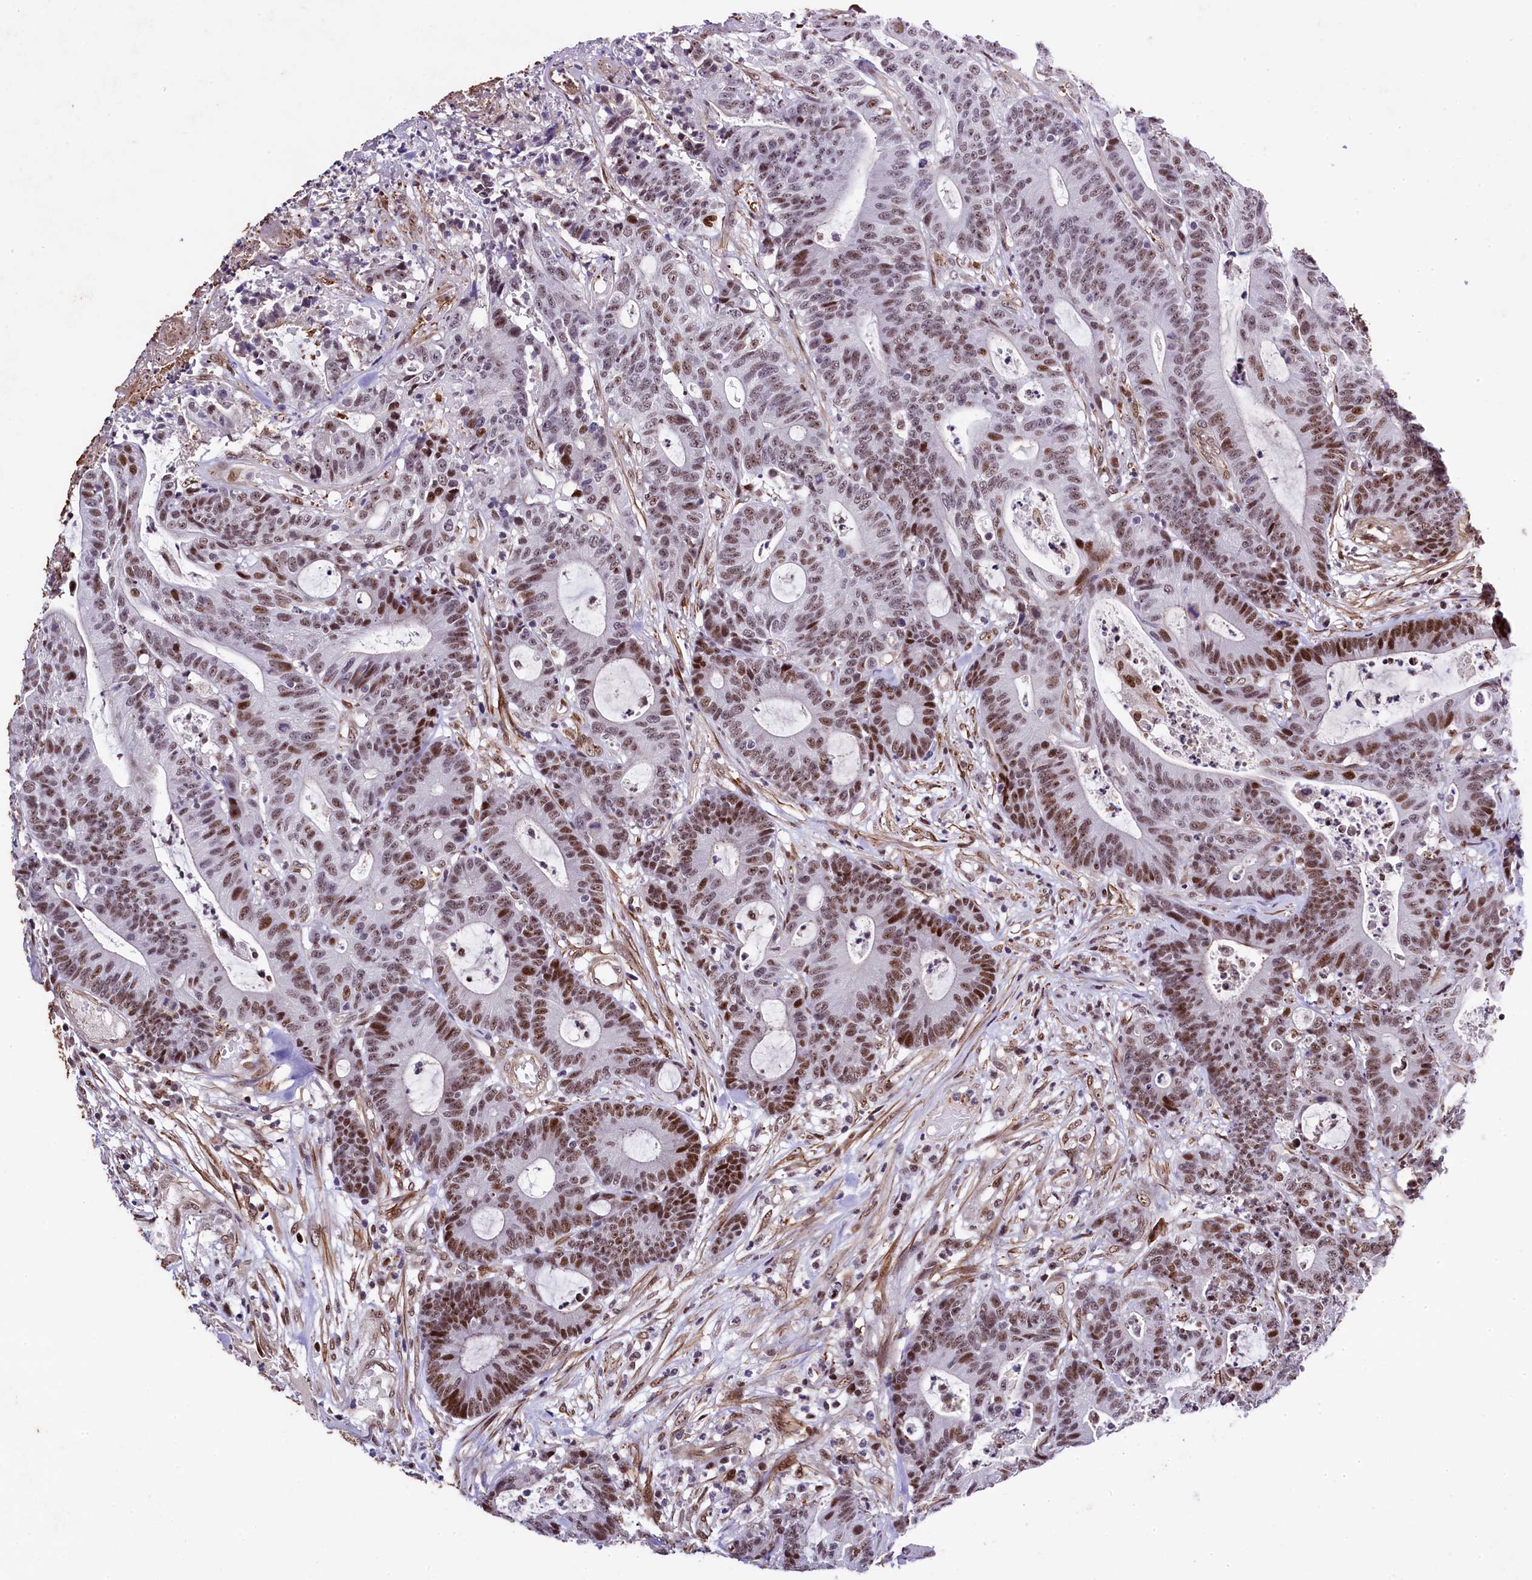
{"staining": {"intensity": "moderate", "quantity": ">75%", "location": "nuclear"}, "tissue": "colorectal cancer", "cell_type": "Tumor cells", "image_type": "cancer", "snomed": [{"axis": "morphology", "description": "Adenocarcinoma, NOS"}, {"axis": "topography", "description": "Colon"}], "caption": "This photomicrograph demonstrates colorectal adenocarcinoma stained with immunohistochemistry (IHC) to label a protein in brown. The nuclear of tumor cells show moderate positivity for the protein. Nuclei are counter-stained blue.", "gene": "SAMD10", "patient": {"sex": "female", "age": 84}}